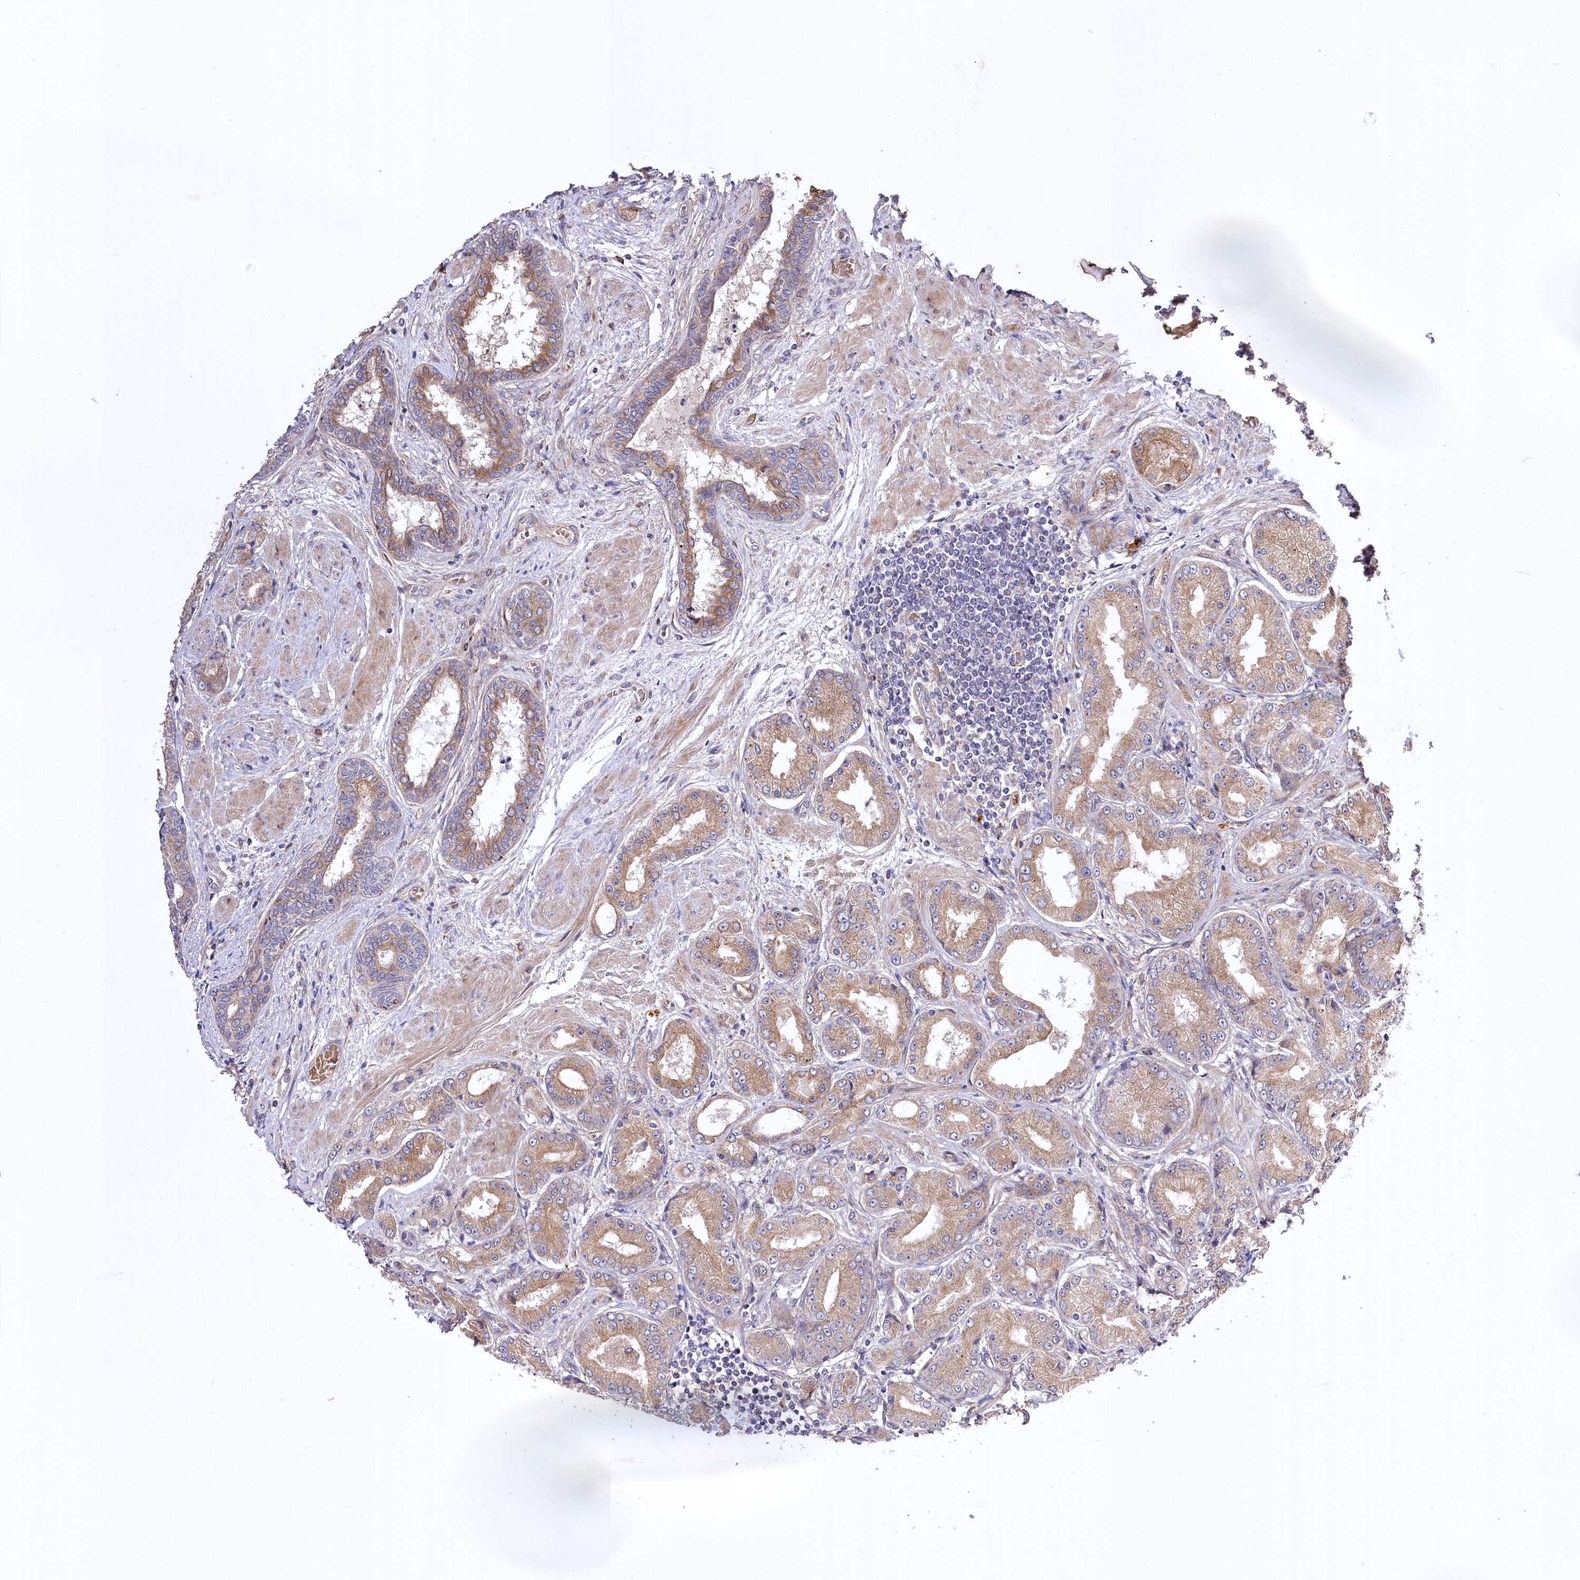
{"staining": {"intensity": "moderate", "quantity": ">75%", "location": "cytoplasmic/membranous"}, "tissue": "prostate cancer", "cell_type": "Tumor cells", "image_type": "cancer", "snomed": [{"axis": "morphology", "description": "Adenocarcinoma, High grade"}, {"axis": "topography", "description": "Prostate"}], "caption": "Prostate cancer tissue shows moderate cytoplasmic/membranous expression in approximately >75% of tumor cells", "gene": "TRUB1", "patient": {"sex": "male", "age": 59}}